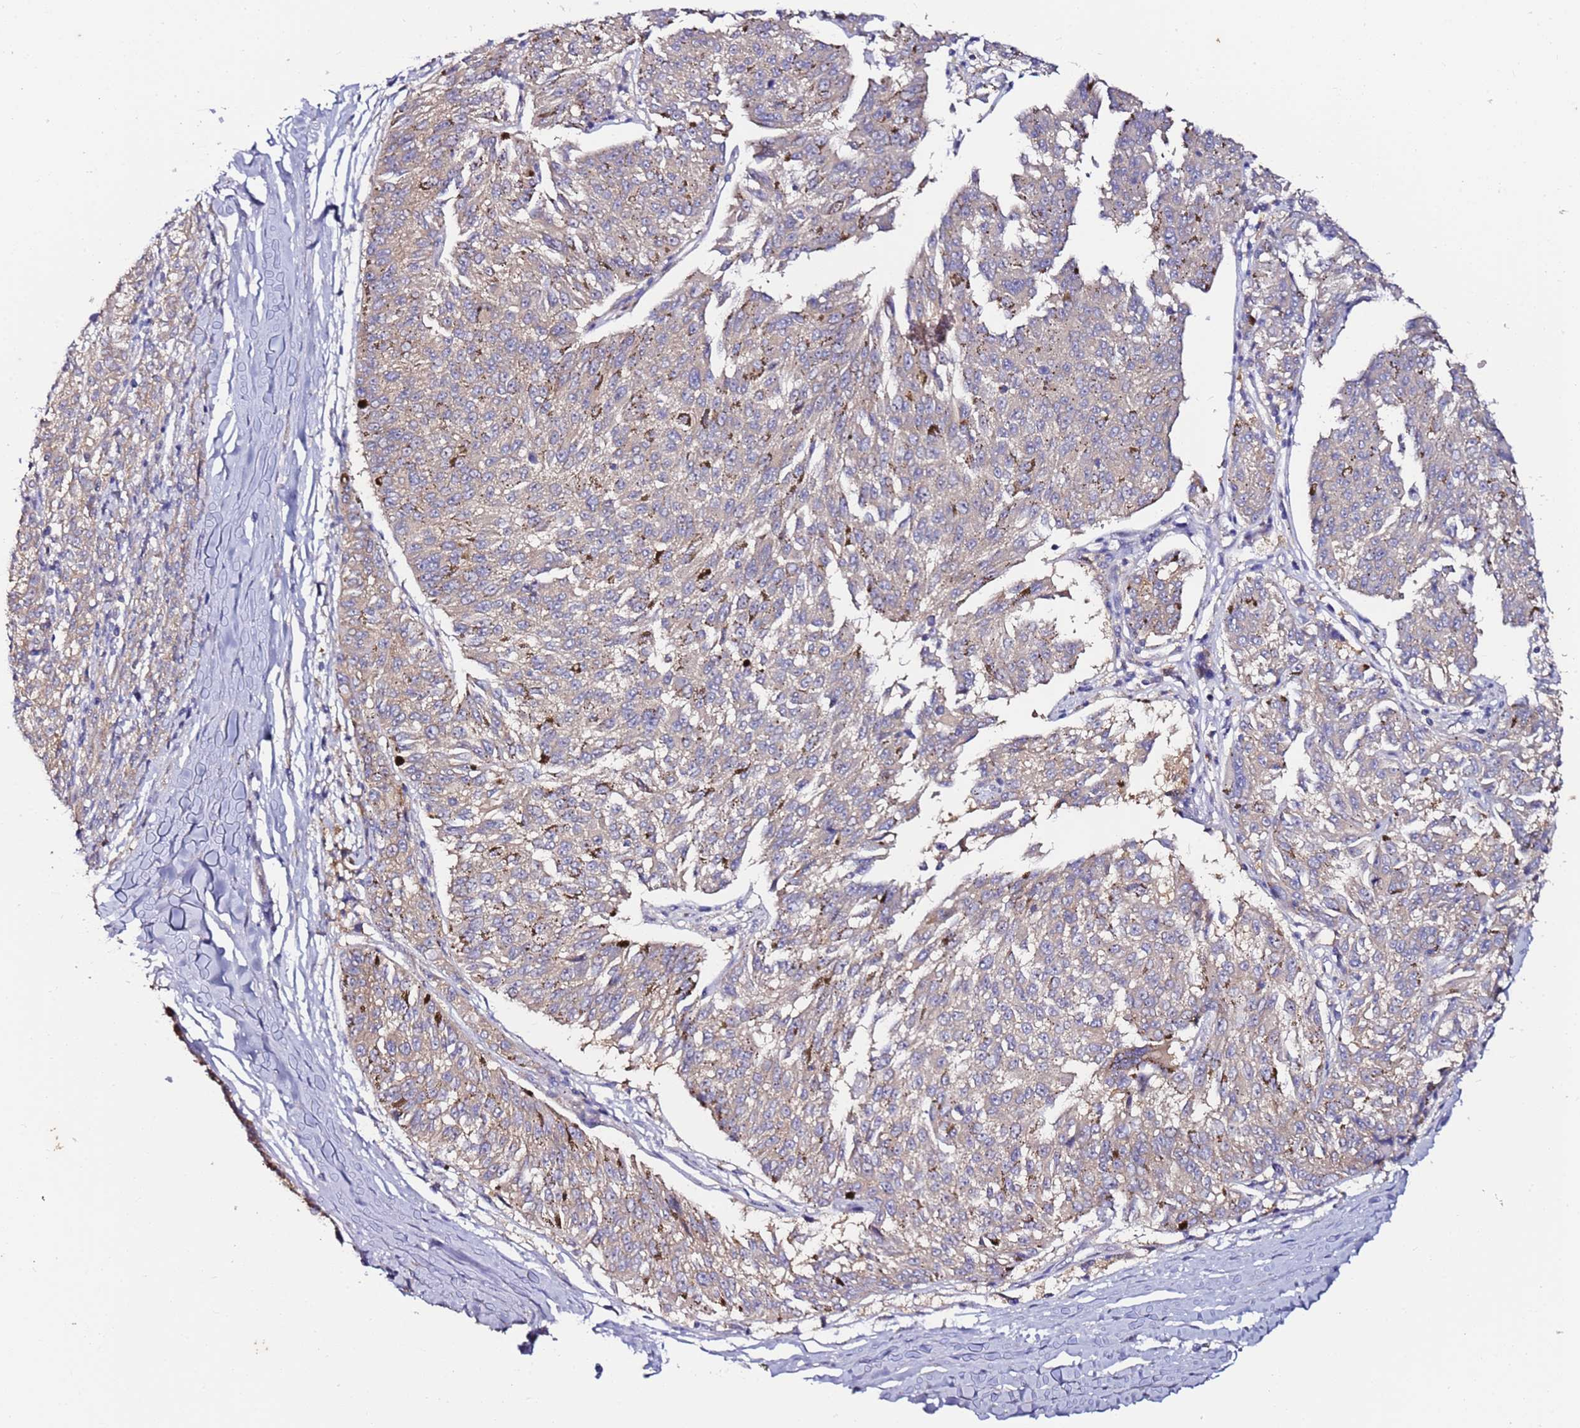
{"staining": {"intensity": "negative", "quantity": "none", "location": "none"}, "tissue": "melanoma", "cell_type": "Tumor cells", "image_type": "cancer", "snomed": [{"axis": "morphology", "description": "Malignant melanoma, NOS"}, {"axis": "topography", "description": "Skin"}], "caption": "The micrograph exhibits no significant positivity in tumor cells of melanoma.", "gene": "SRRM5", "patient": {"sex": "female", "age": 72}}